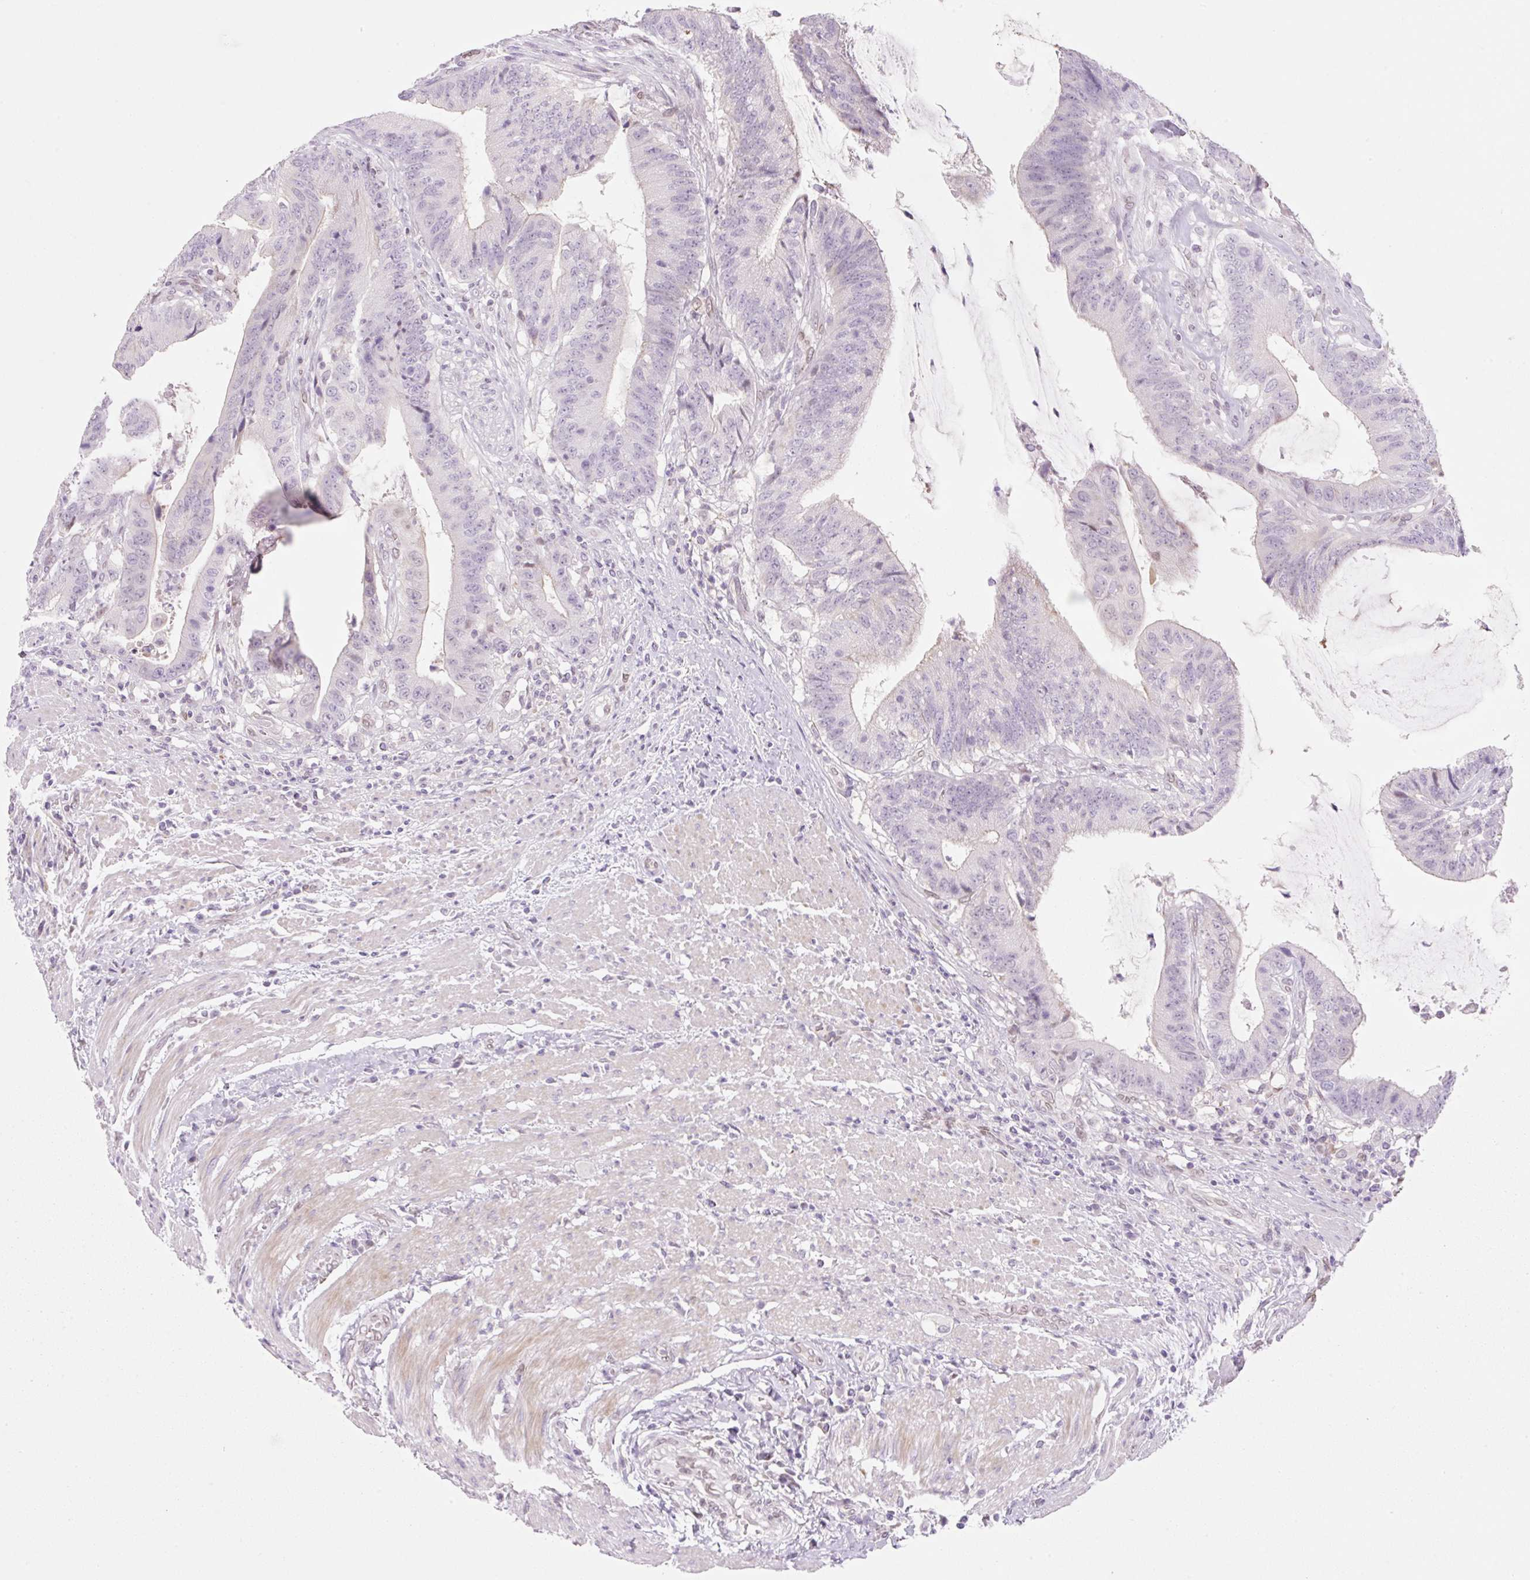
{"staining": {"intensity": "negative", "quantity": "none", "location": "none"}, "tissue": "colorectal cancer", "cell_type": "Tumor cells", "image_type": "cancer", "snomed": [{"axis": "morphology", "description": "Adenocarcinoma, NOS"}, {"axis": "topography", "description": "Colon"}], "caption": "Tumor cells are negative for protein expression in human colorectal cancer.", "gene": "SYNE3", "patient": {"sex": "female", "age": 43}}